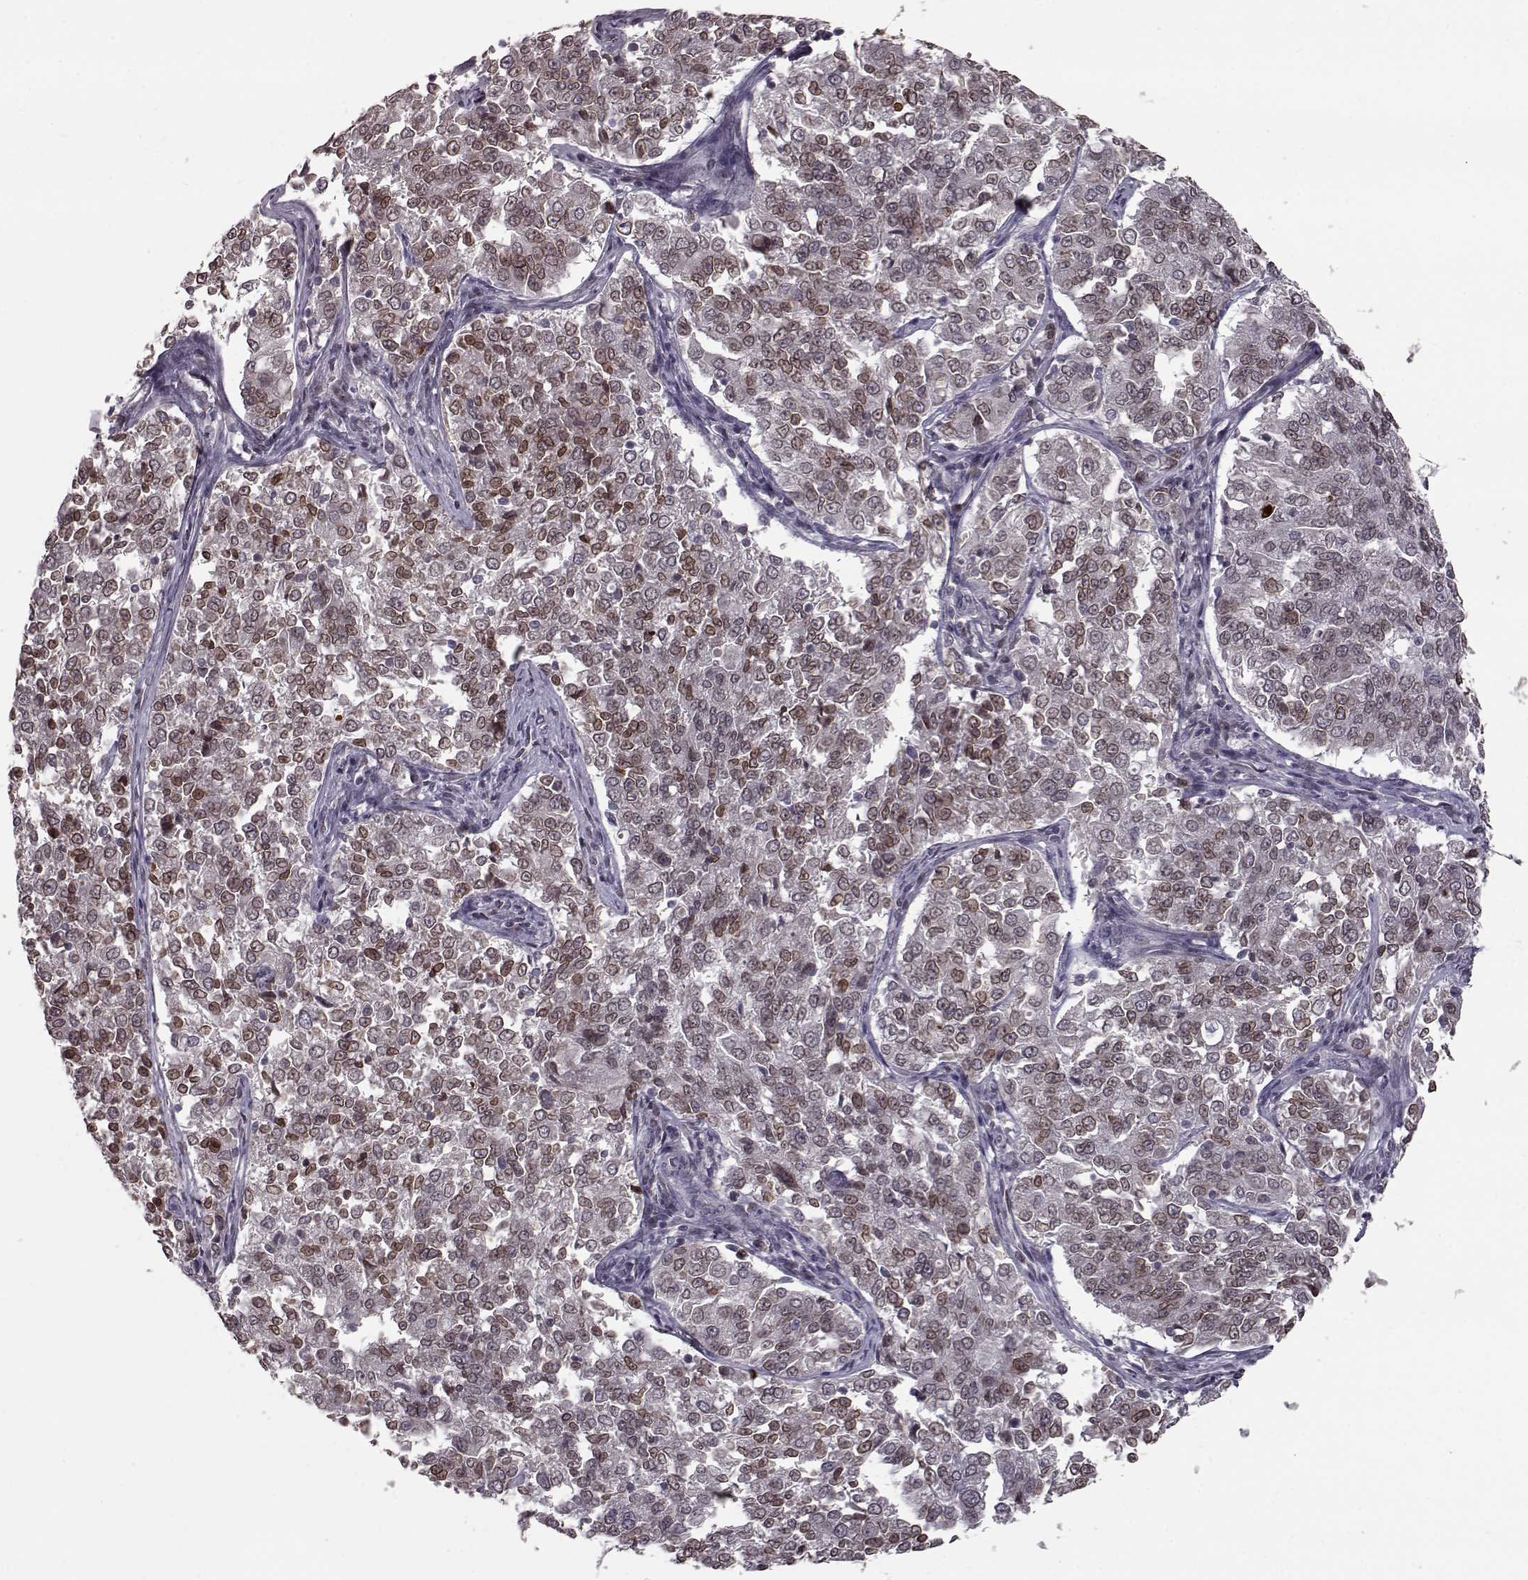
{"staining": {"intensity": "moderate", "quantity": "25%-75%", "location": "cytoplasmic/membranous,nuclear"}, "tissue": "endometrial cancer", "cell_type": "Tumor cells", "image_type": "cancer", "snomed": [{"axis": "morphology", "description": "Adenocarcinoma, NOS"}, {"axis": "topography", "description": "Endometrium"}], "caption": "IHC image of neoplastic tissue: human adenocarcinoma (endometrial) stained using immunohistochemistry (IHC) displays medium levels of moderate protein expression localized specifically in the cytoplasmic/membranous and nuclear of tumor cells, appearing as a cytoplasmic/membranous and nuclear brown color.", "gene": "NUP37", "patient": {"sex": "female", "age": 43}}